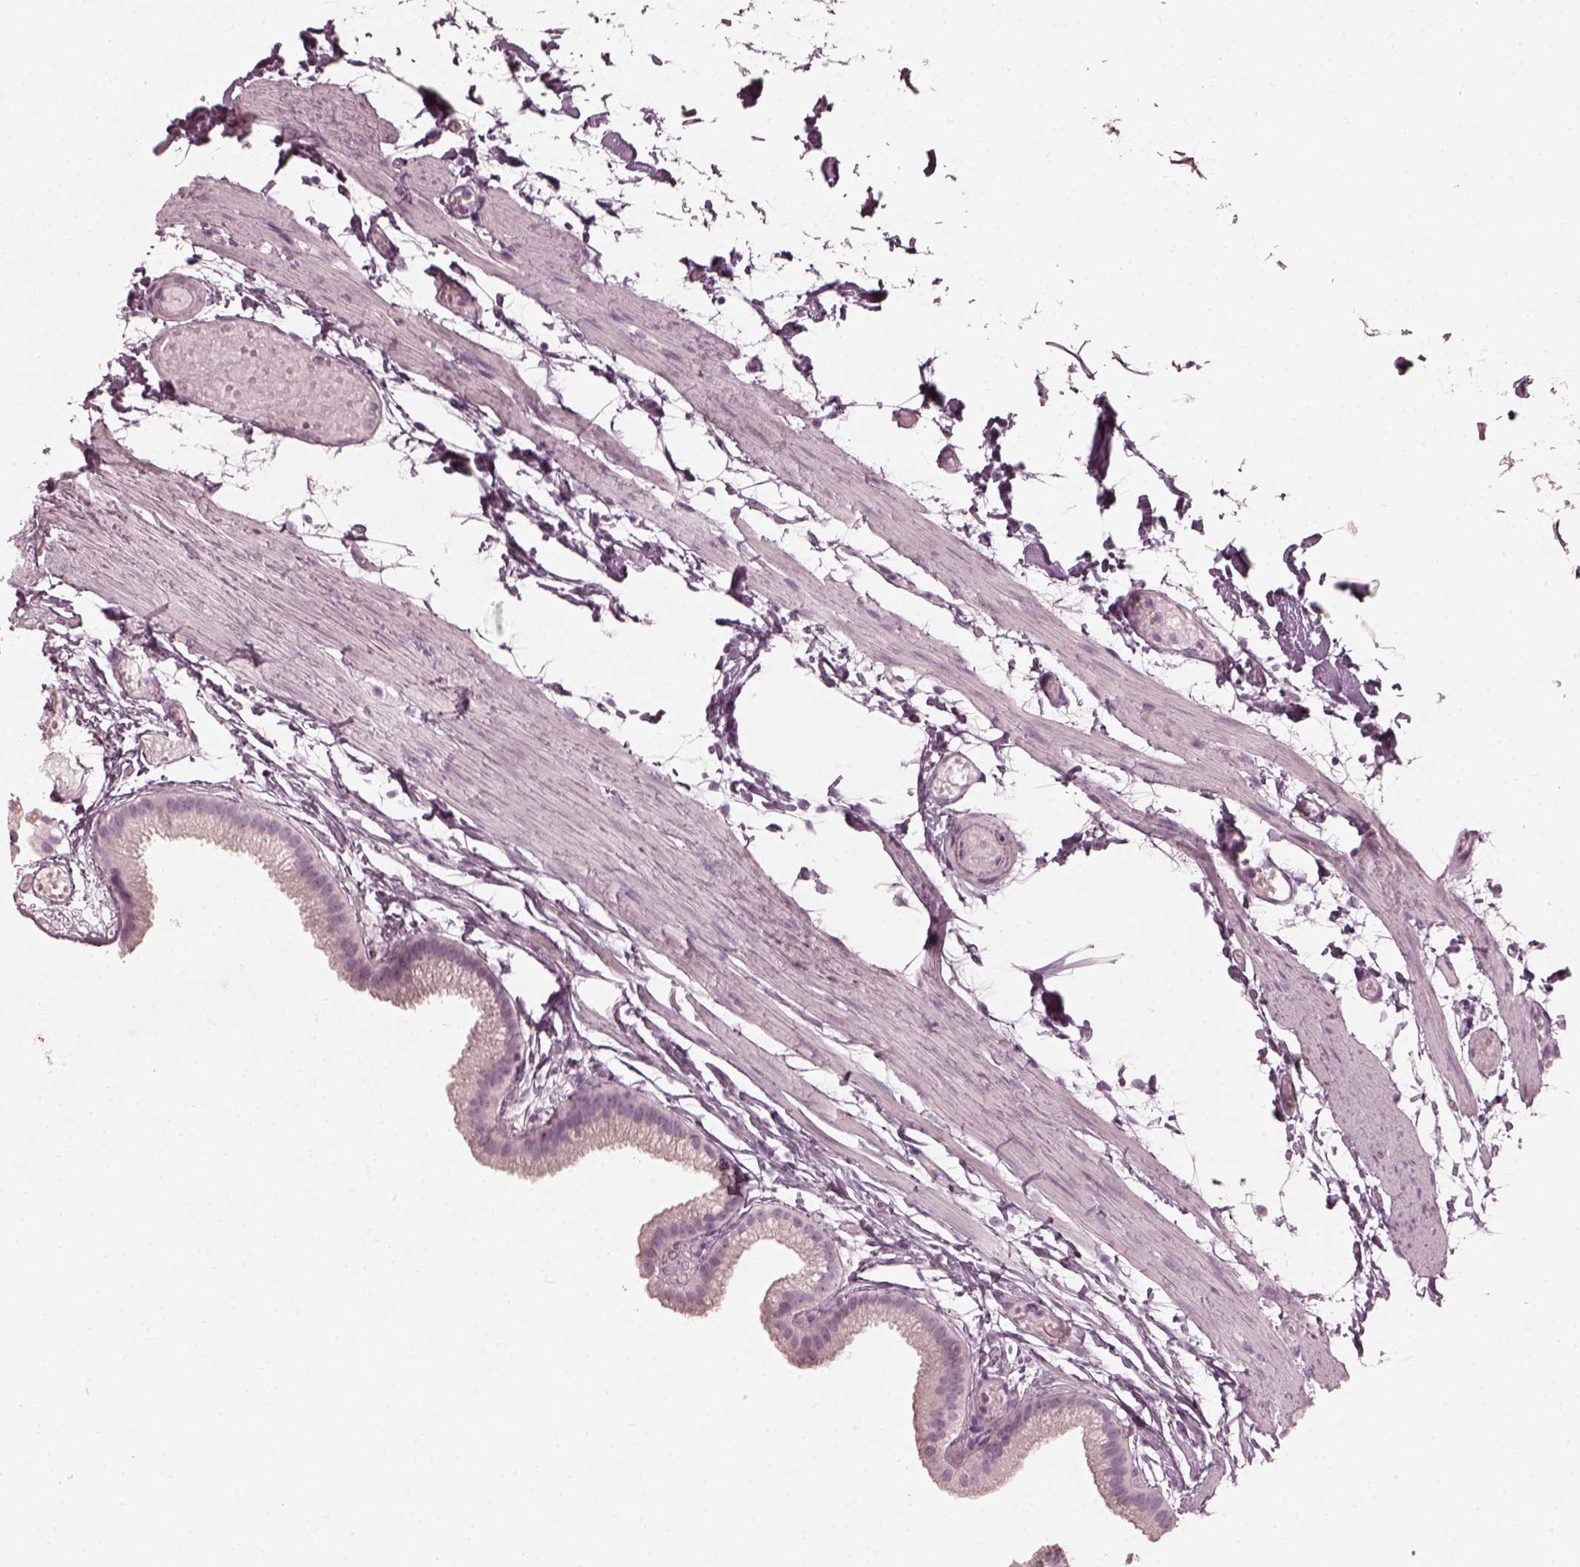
{"staining": {"intensity": "negative", "quantity": "none", "location": "none"}, "tissue": "gallbladder", "cell_type": "Glandular cells", "image_type": "normal", "snomed": [{"axis": "morphology", "description": "Normal tissue, NOS"}, {"axis": "topography", "description": "Gallbladder"}], "caption": "Glandular cells show no significant staining in unremarkable gallbladder. (Stains: DAB (3,3'-diaminobenzidine) immunohistochemistry with hematoxylin counter stain, Microscopy: brightfield microscopy at high magnification).", "gene": "SAXO2", "patient": {"sex": "female", "age": 45}}